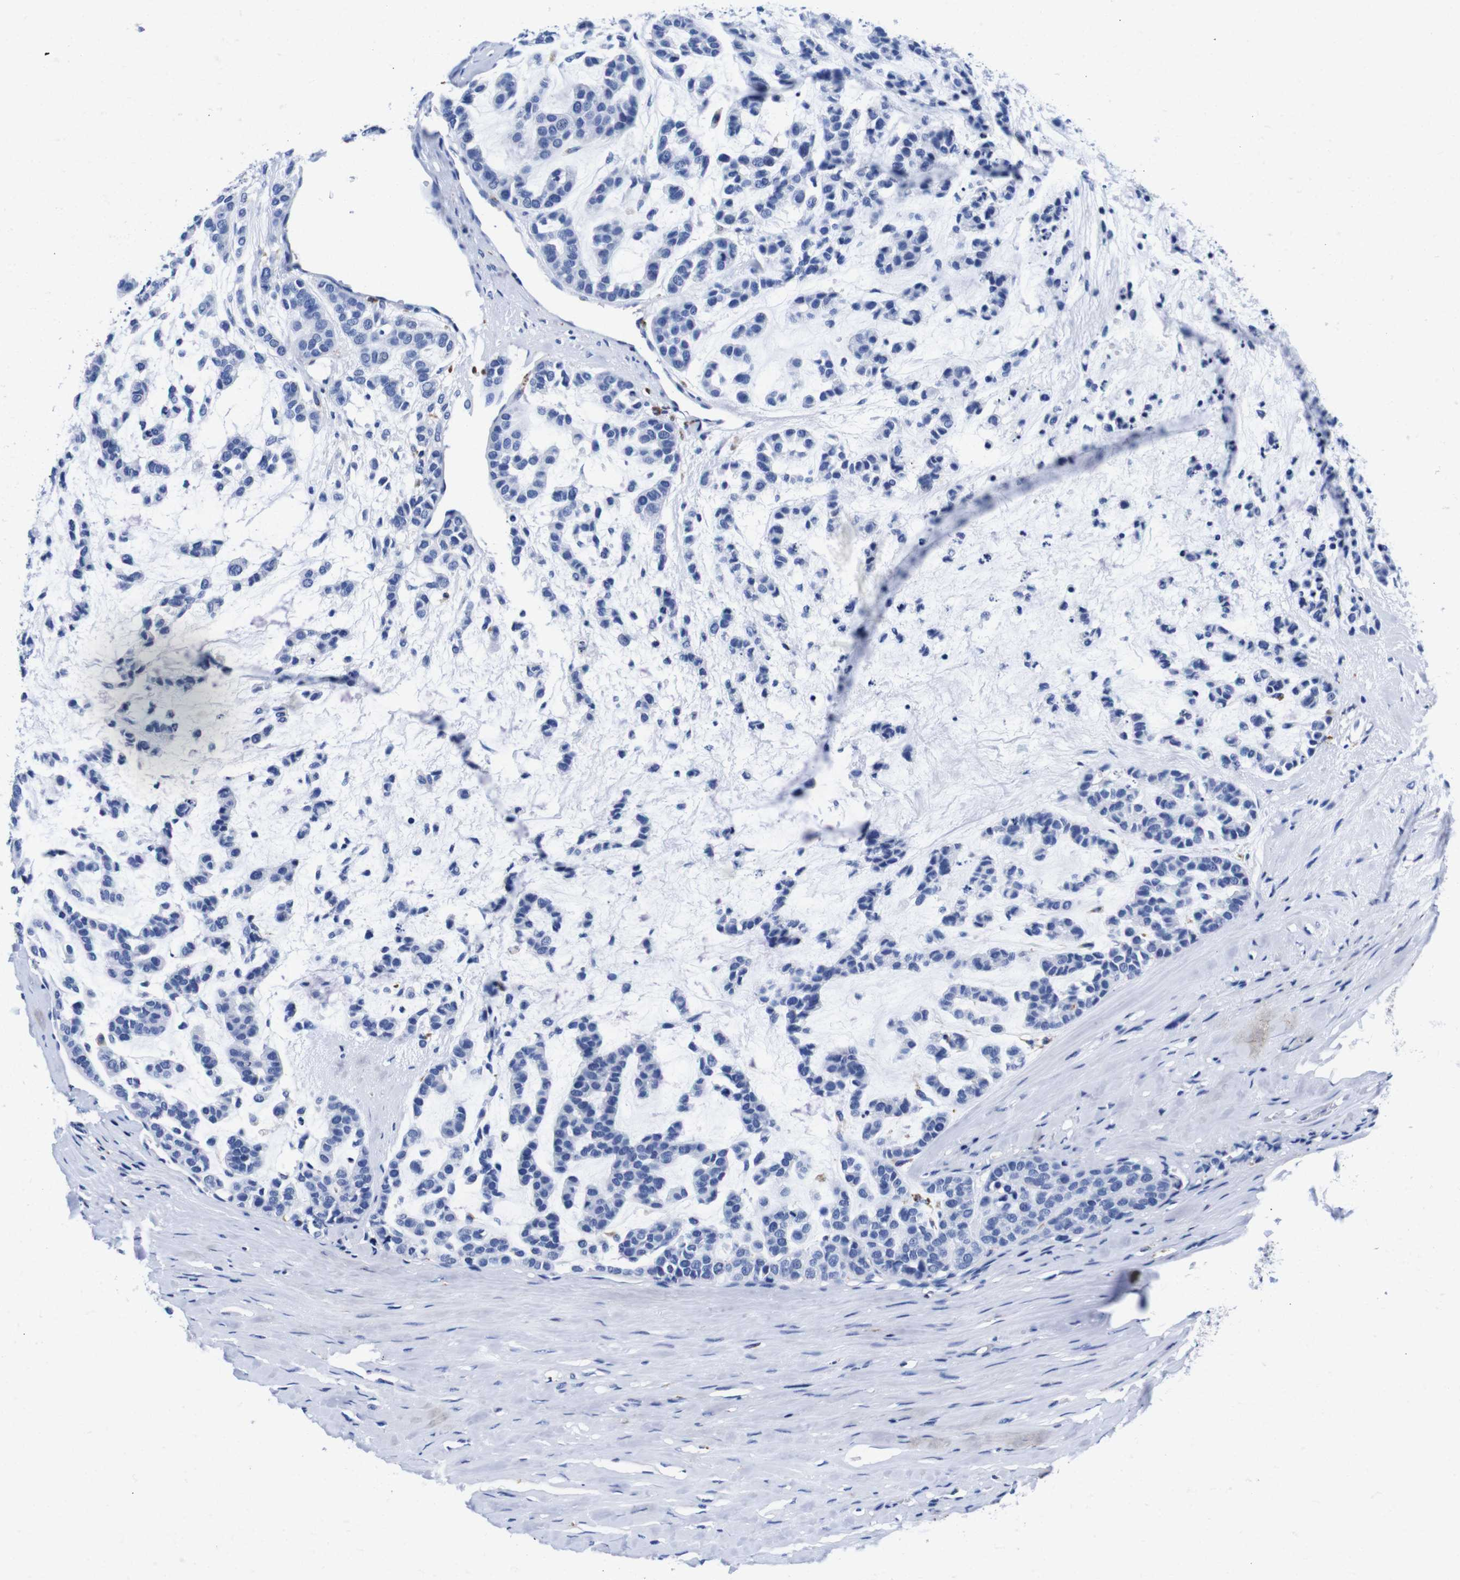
{"staining": {"intensity": "negative", "quantity": "none", "location": "none"}, "tissue": "head and neck cancer", "cell_type": "Tumor cells", "image_type": "cancer", "snomed": [{"axis": "morphology", "description": "Adenocarcinoma, NOS"}, {"axis": "morphology", "description": "Adenoma, NOS"}, {"axis": "topography", "description": "Head-Neck"}], "caption": "Immunohistochemical staining of human adenocarcinoma (head and neck) exhibits no significant staining in tumor cells. (Stains: DAB (3,3'-diaminobenzidine) immunohistochemistry with hematoxylin counter stain, Microscopy: brightfield microscopy at high magnification).", "gene": "HLA-DMB", "patient": {"sex": "female", "age": 55}}